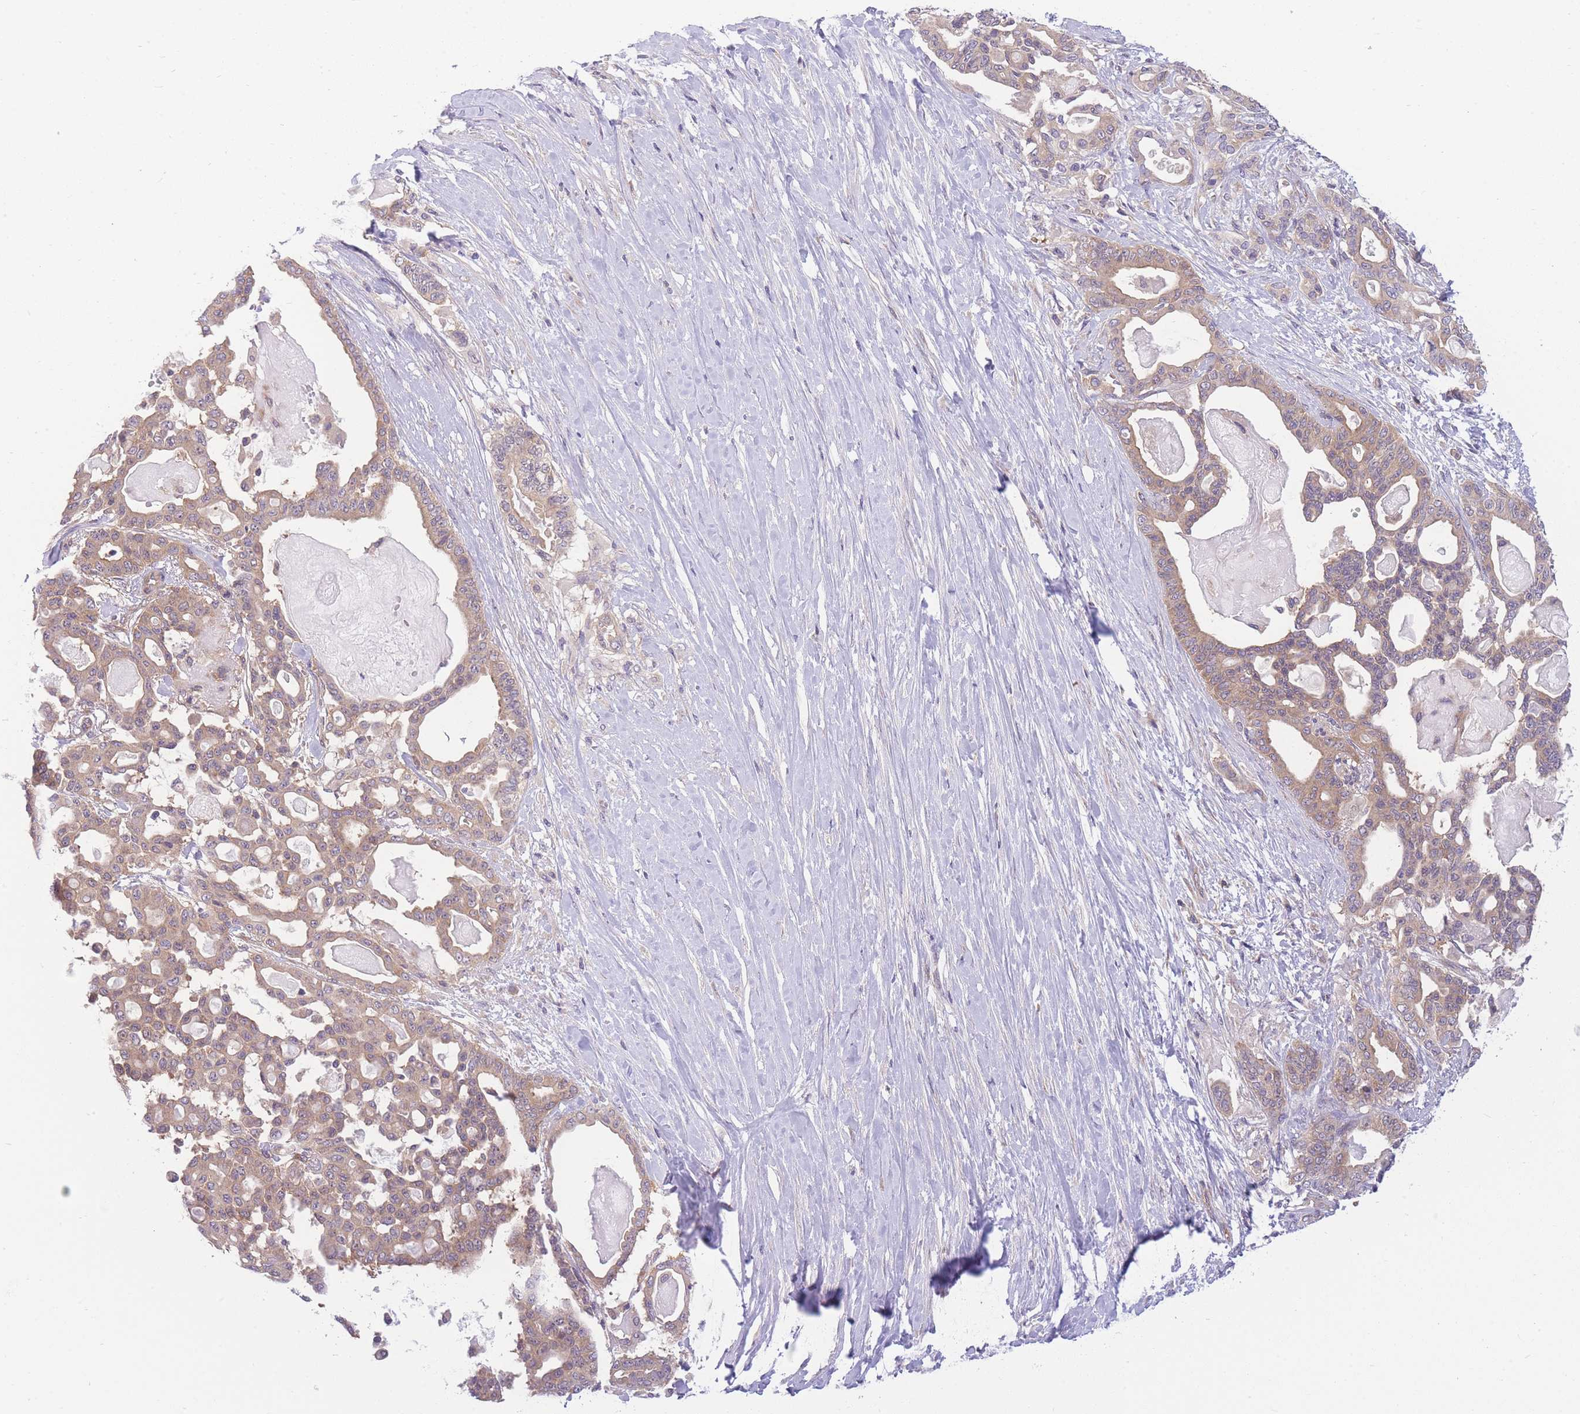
{"staining": {"intensity": "weak", "quantity": ">75%", "location": "cytoplasmic/membranous"}, "tissue": "pancreatic cancer", "cell_type": "Tumor cells", "image_type": "cancer", "snomed": [{"axis": "morphology", "description": "Adenocarcinoma, NOS"}, {"axis": "topography", "description": "Pancreas"}], "caption": "Protein expression analysis of human pancreatic adenocarcinoma reveals weak cytoplasmic/membranous expression in approximately >75% of tumor cells.", "gene": "PFDN6", "patient": {"sex": "male", "age": 63}}